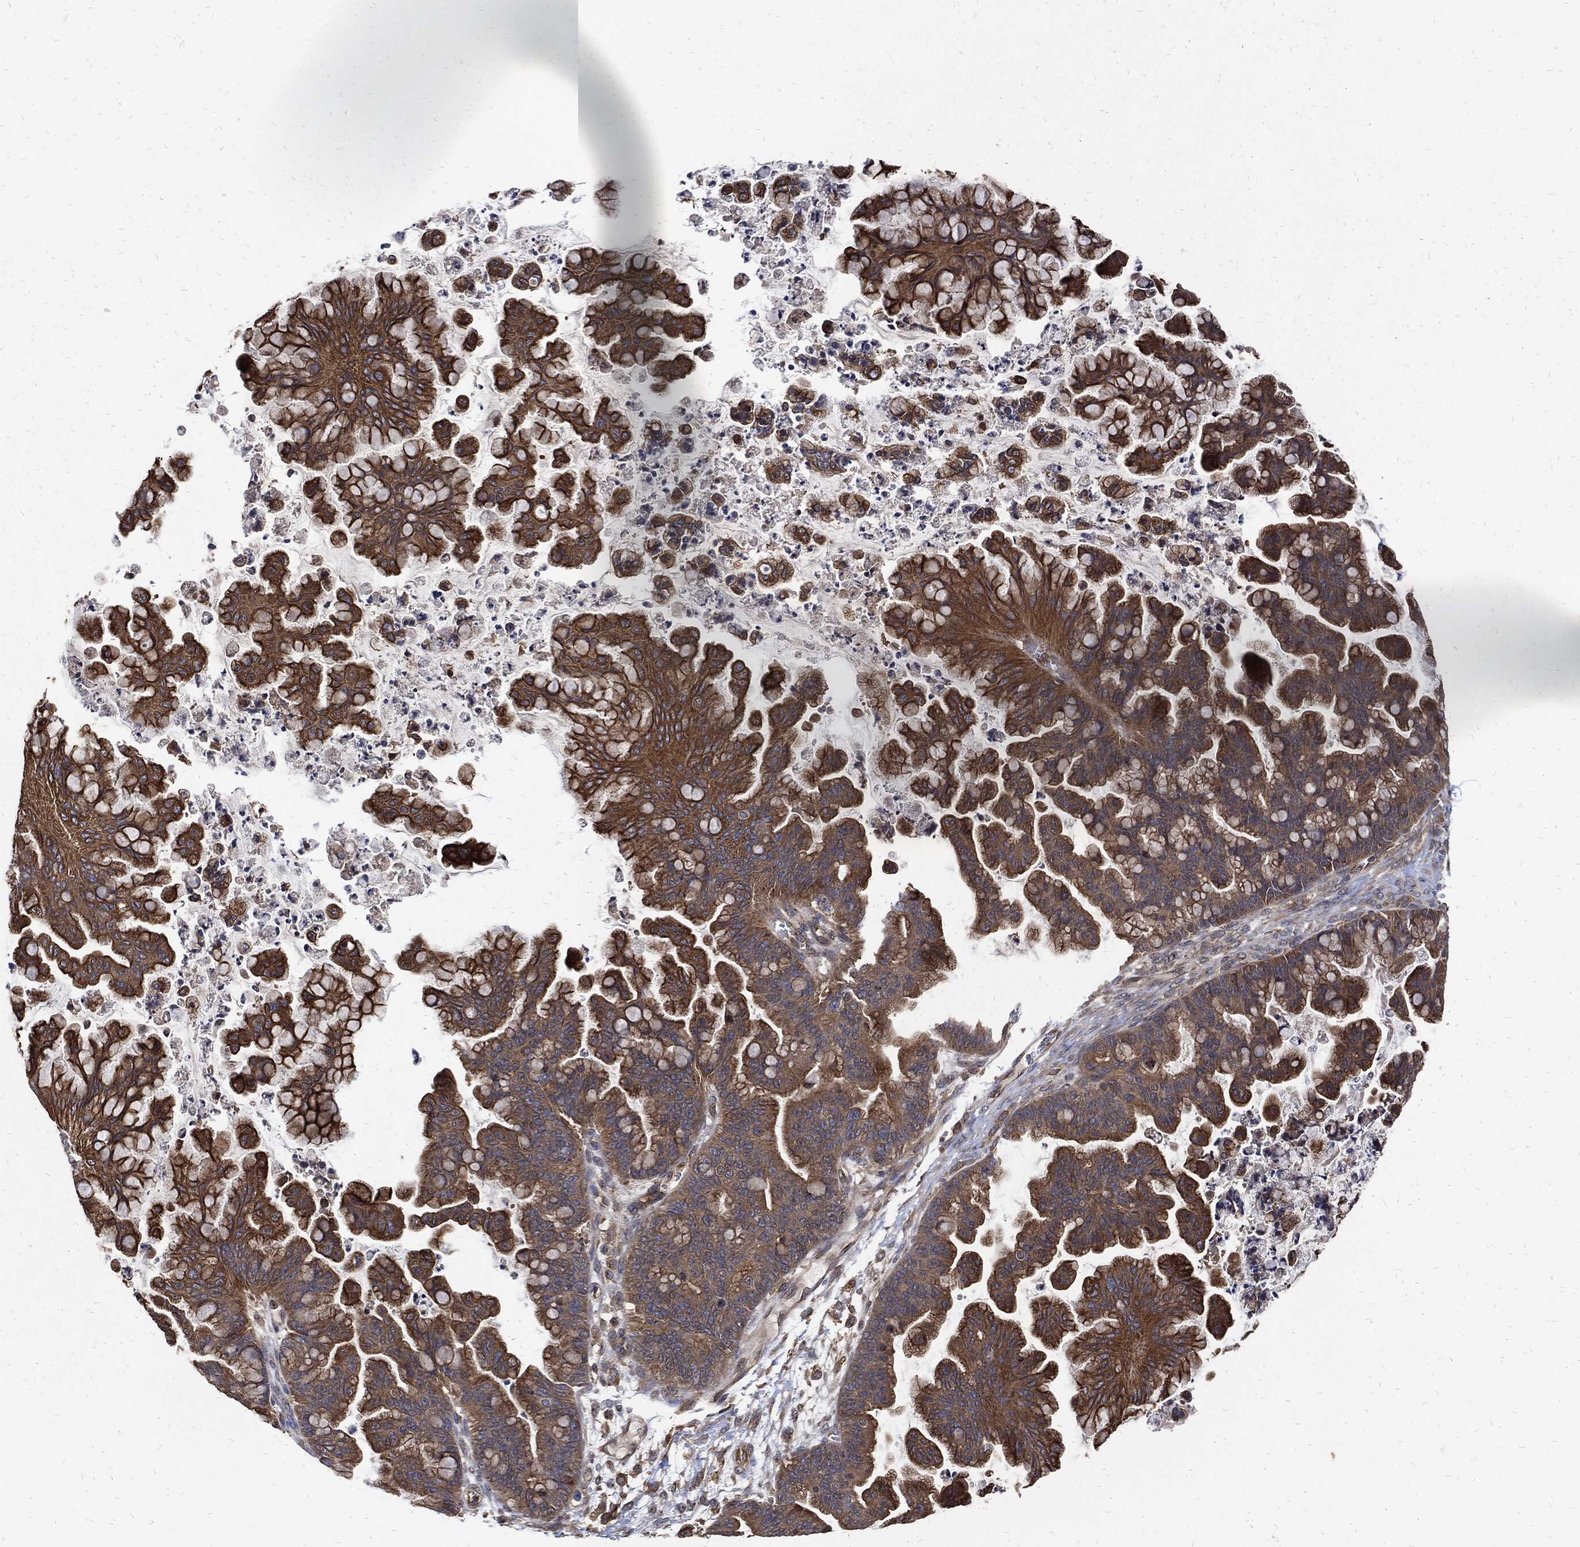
{"staining": {"intensity": "strong", "quantity": ">75%", "location": "cytoplasmic/membranous"}, "tissue": "ovarian cancer", "cell_type": "Tumor cells", "image_type": "cancer", "snomed": [{"axis": "morphology", "description": "Cystadenocarcinoma, mucinous, NOS"}, {"axis": "topography", "description": "Ovary"}], "caption": "This photomicrograph shows immunohistochemistry staining of human ovarian cancer, with high strong cytoplasmic/membranous staining in about >75% of tumor cells.", "gene": "DCTN1", "patient": {"sex": "female", "age": 67}}